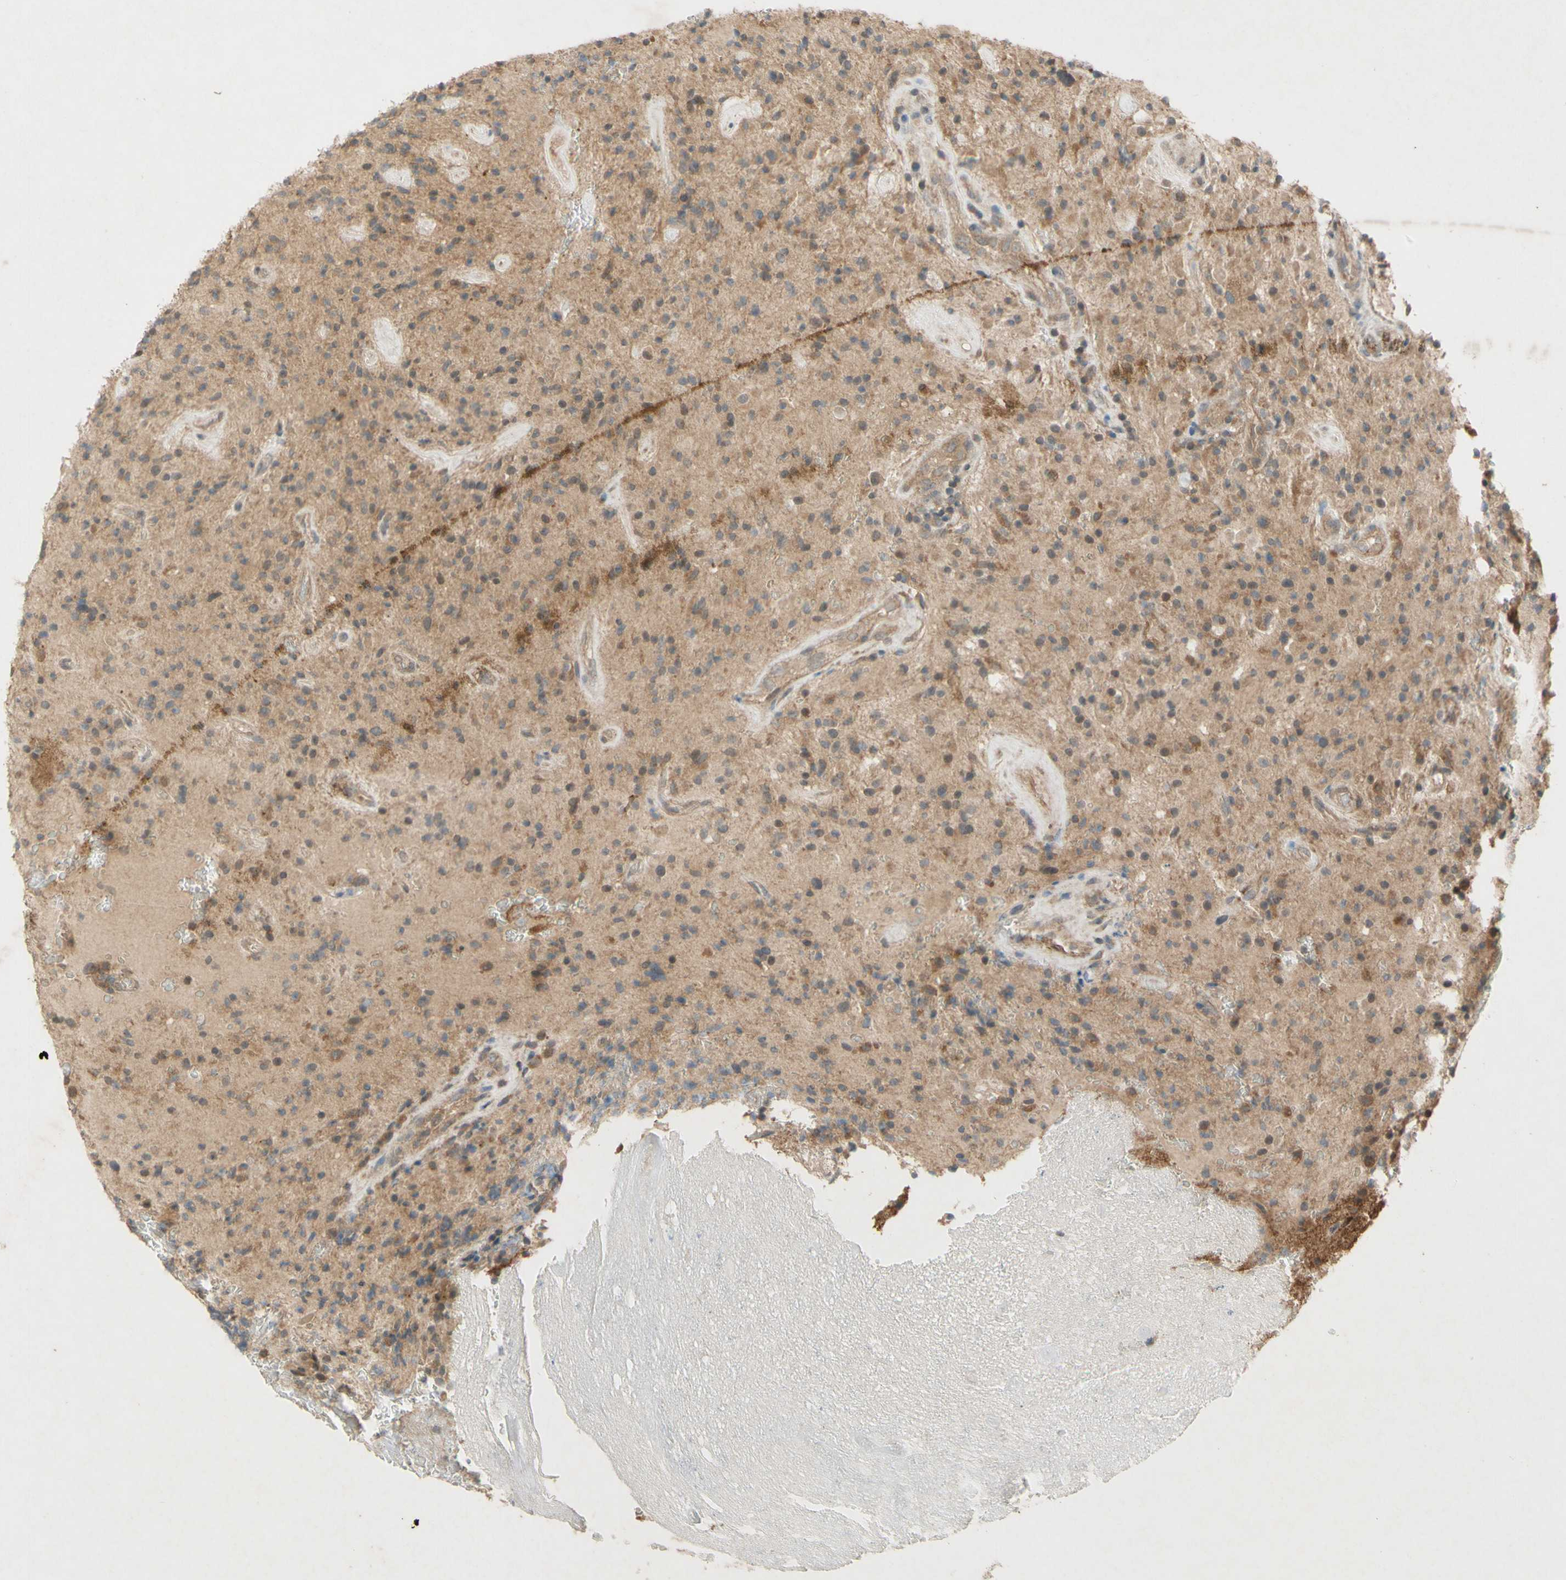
{"staining": {"intensity": "moderate", "quantity": "25%-75%", "location": "cytoplasmic/membranous"}, "tissue": "glioma", "cell_type": "Tumor cells", "image_type": "cancer", "snomed": [{"axis": "morphology", "description": "Glioma, malignant, High grade"}, {"axis": "topography", "description": "Brain"}], "caption": "Tumor cells demonstrate medium levels of moderate cytoplasmic/membranous positivity in approximately 25%-75% of cells in malignant glioma (high-grade). (brown staining indicates protein expression, while blue staining denotes nuclei).", "gene": "ATP6V1F", "patient": {"sex": "male", "age": 71}}